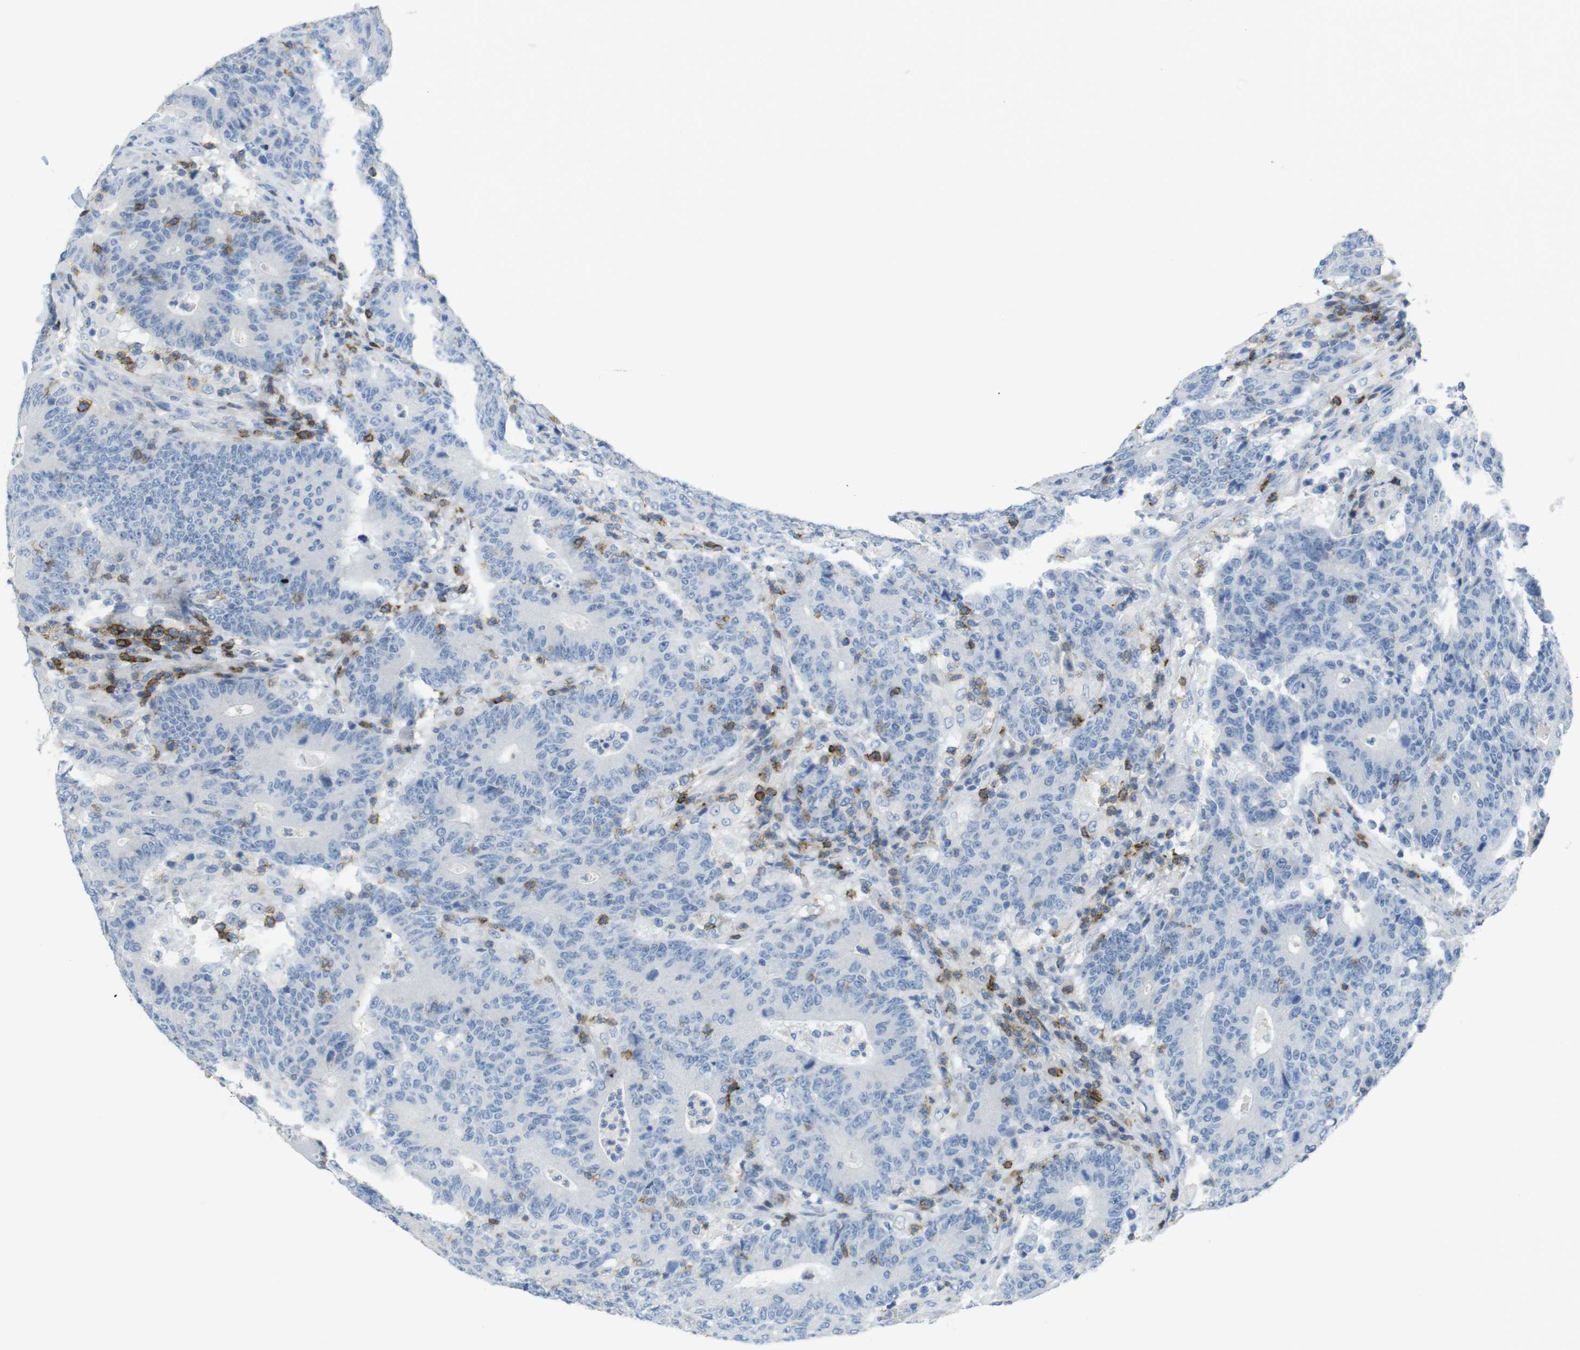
{"staining": {"intensity": "negative", "quantity": "none", "location": "none"}, "tissue": "colorectal cancer", "cell_type": "Tumor cells", "image_type": "cancer", "snomed": [{"axis": "morphology", "description": "Normal tissue, NOS"}, {"axis": "morphology", "description": "Adenocarcinoma, NOS"}, {"axis": "topography", "description": "Colon"}], "caption": "The micrograph demonstrates no staining of tumor cells in adenocarcinoma (colorectal).", "gene": "CD5", "patient": {"sex": "female", "age": 75}}